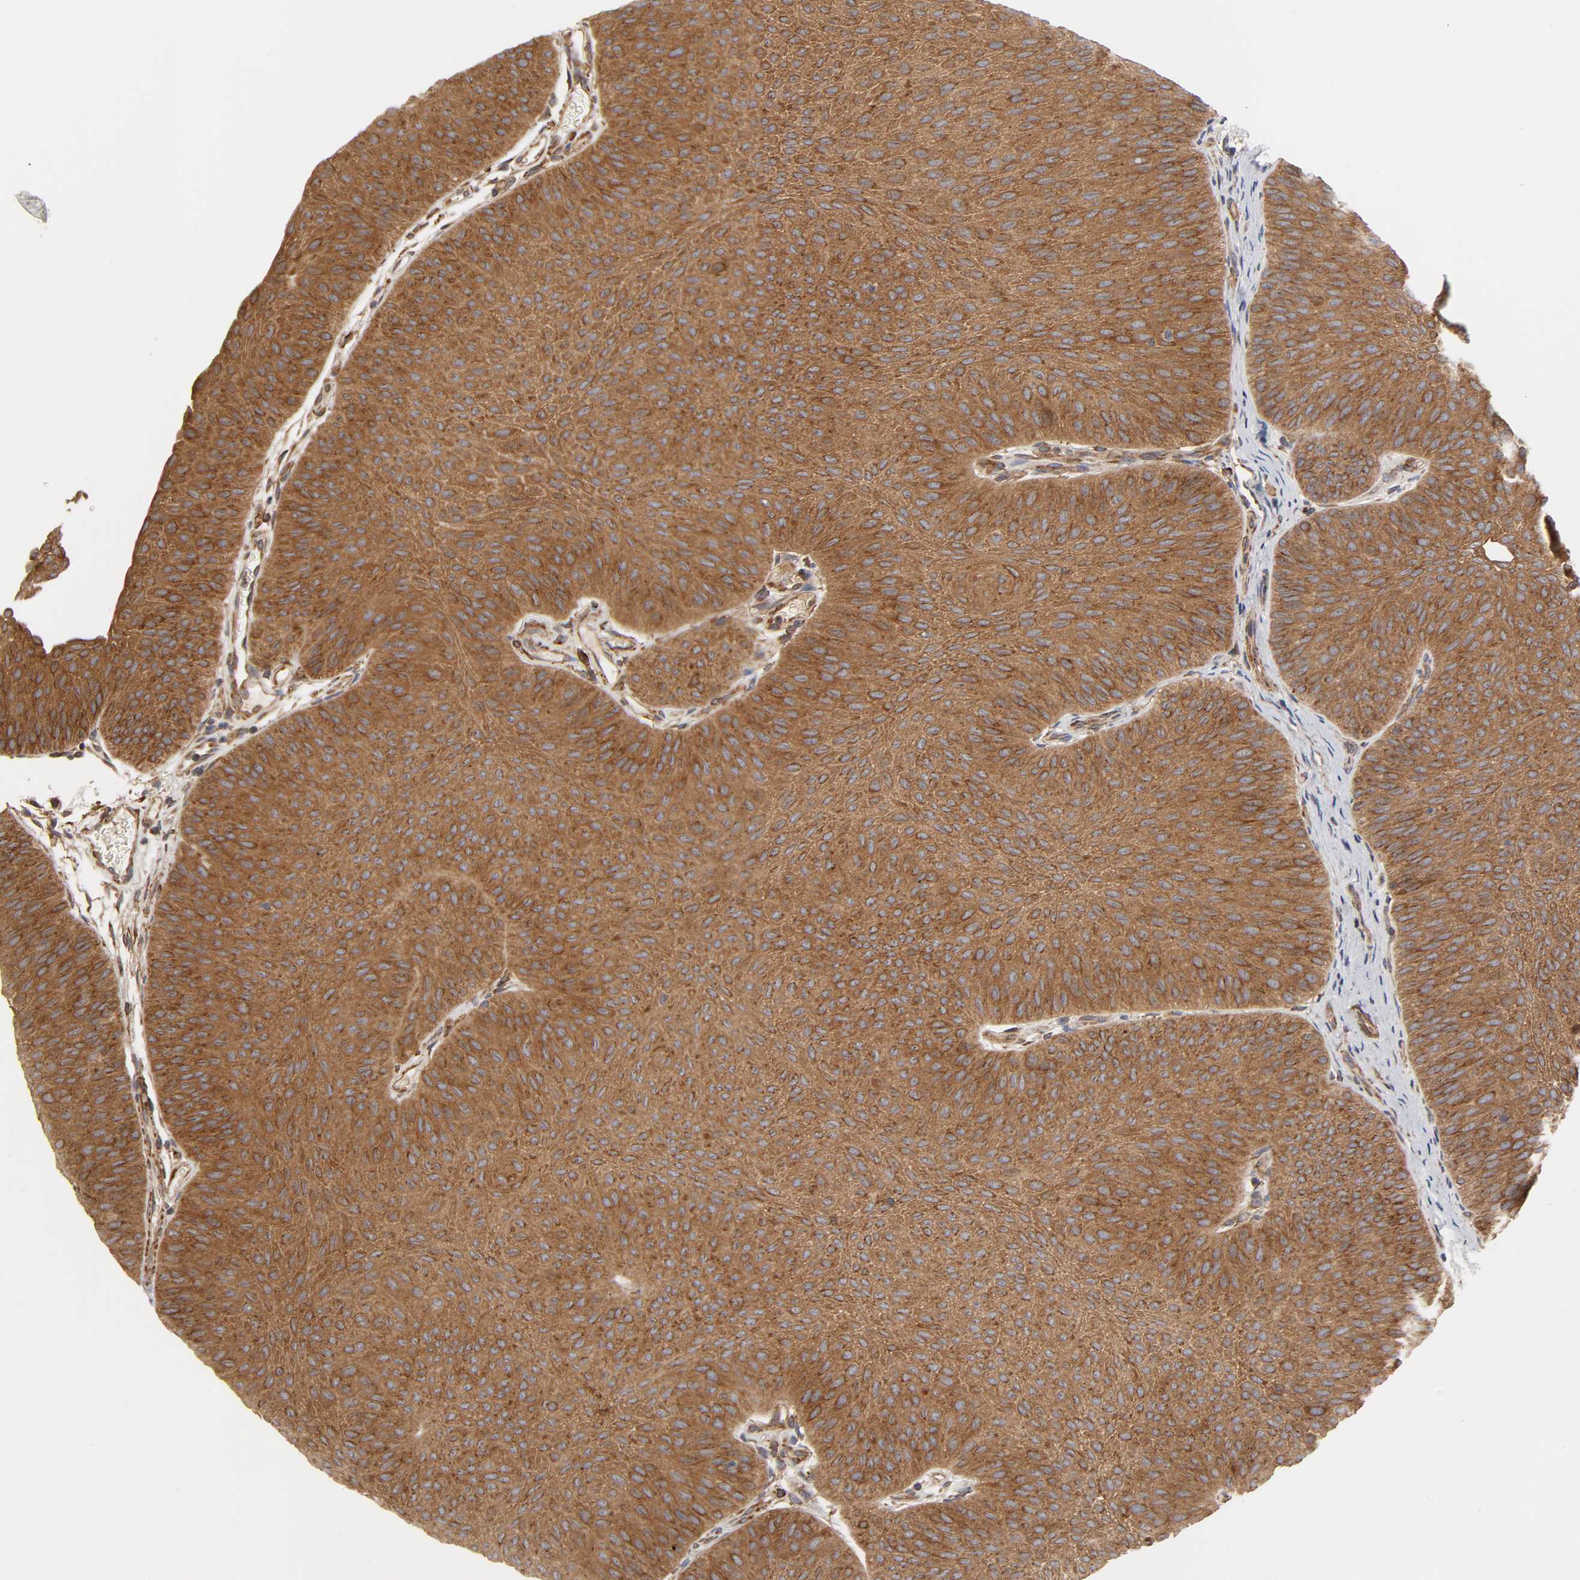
{"staining": {"intensity": "moderate", "quantity": ">75%", "location": "cytoplasmic/membranous"}, "tissue": "urothelial cancer", "cell_type": "Tumor cells", "image_type": "cancer", "snomed": [{"axis": "morphology", "description": "Urothelial carcinoma, Low grade"}, {"axis": "topography", "description": "Urinary bladder"}], "caption": "Urothelial cancer stained for a protein shows moderate cytoplasmic/membranous positivity in tumor cells. The staining was performed using DAB to visualize the protein expression in brown, while the nuclei were stained in blue with hematoxylin (Magnification: 20x).", "gene": "GNPTG", "patient": {"sex": "female", "age": 60}}